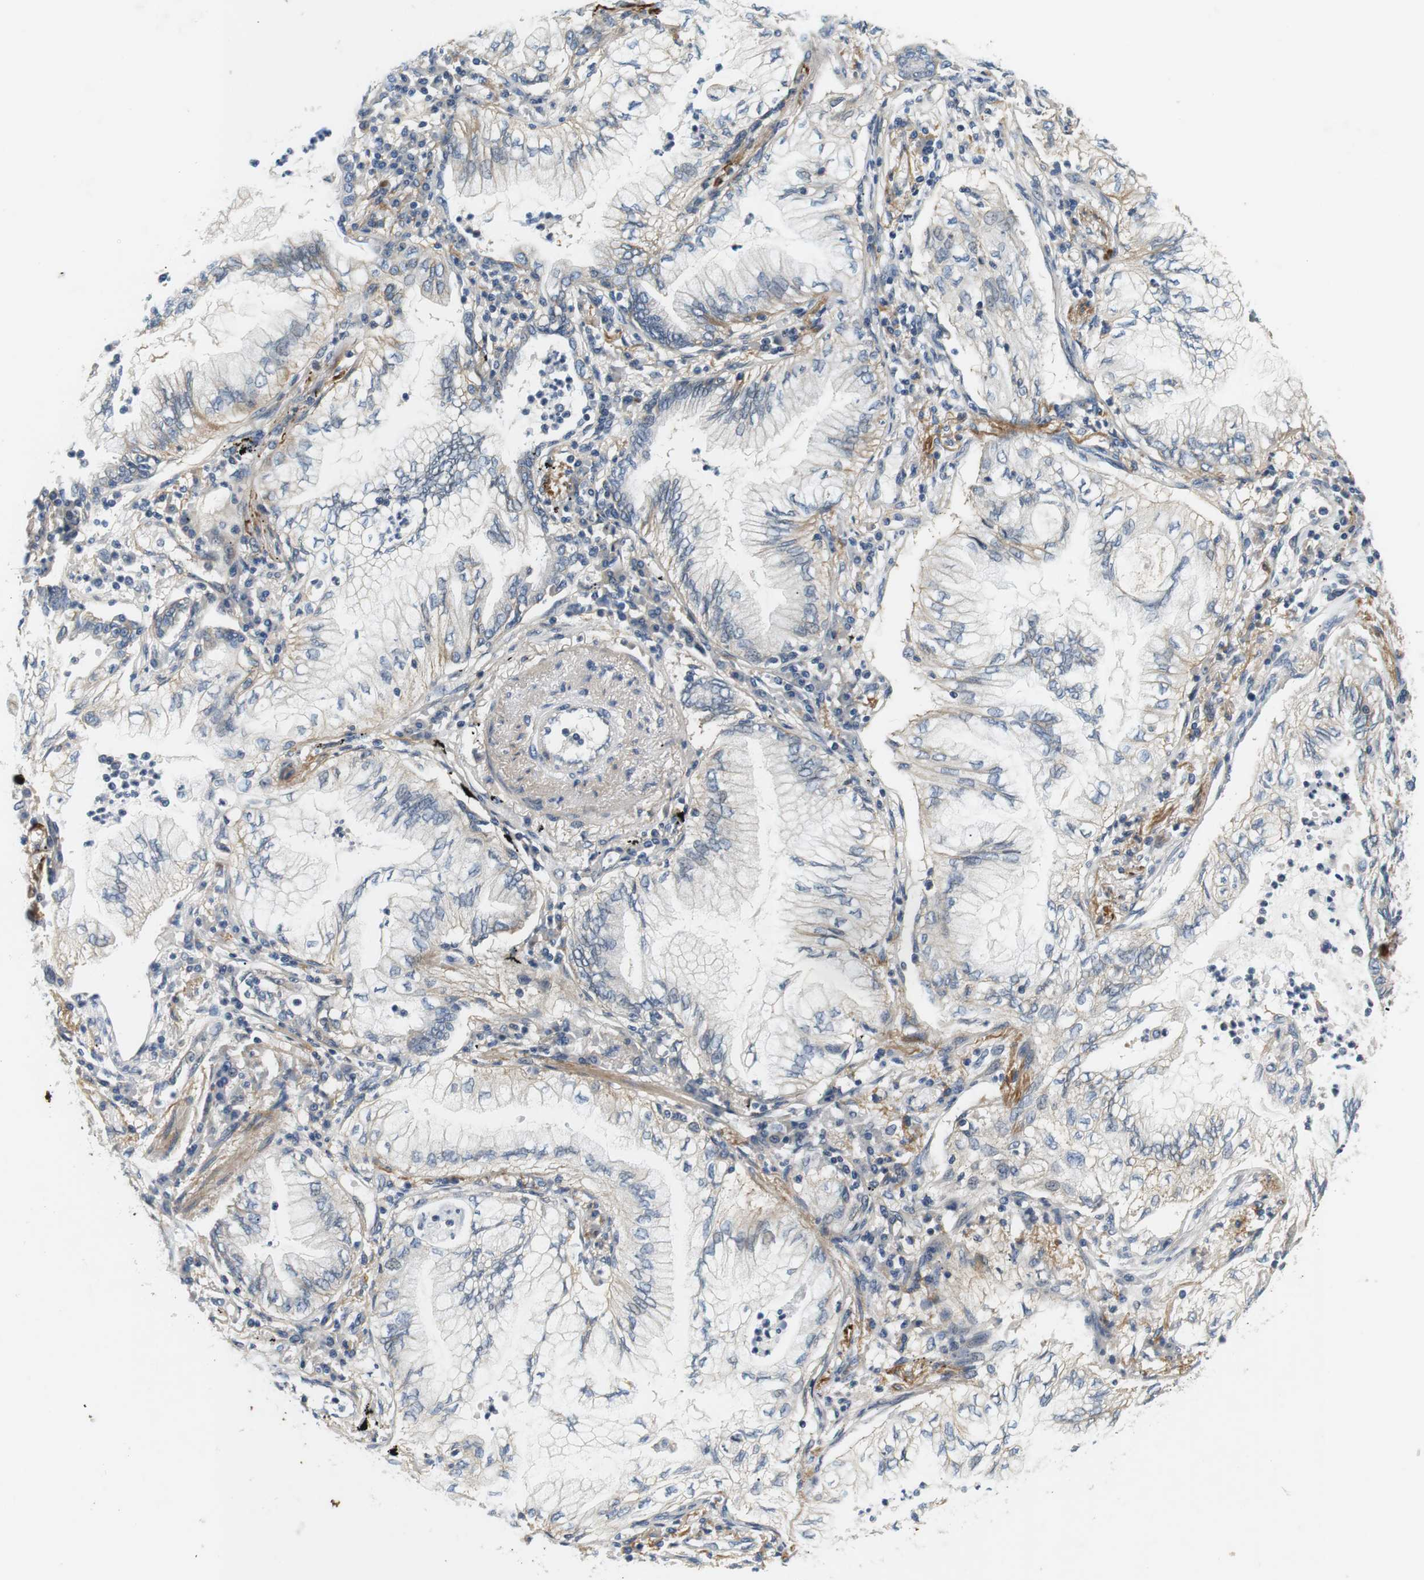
{"staining": {"intensity": "weak", "quantity": "<25%", "location": "cytoplasmic/membranous"}, "tissue": "lung cancer", "cell_type": "Tumor cells", "image_type": "cancer", "snomed": [{"axis": "morphology", "description": "Normal tissue, NOS"}, {"axis": "morphology", "description": "Adenocarcinoma, NOS"}, {"axis": "topography", "description": "Bronchus"}, {"axis": "topography", "description": "Lung"}], "caption": "IHC photomicrograph of lung cancer (adenocarcinoma) stained for a protein (brown), which reveals no expression in tumor cells.", "gene": "SLC30A1", "patient": {"sex": "female", "age": 70}}